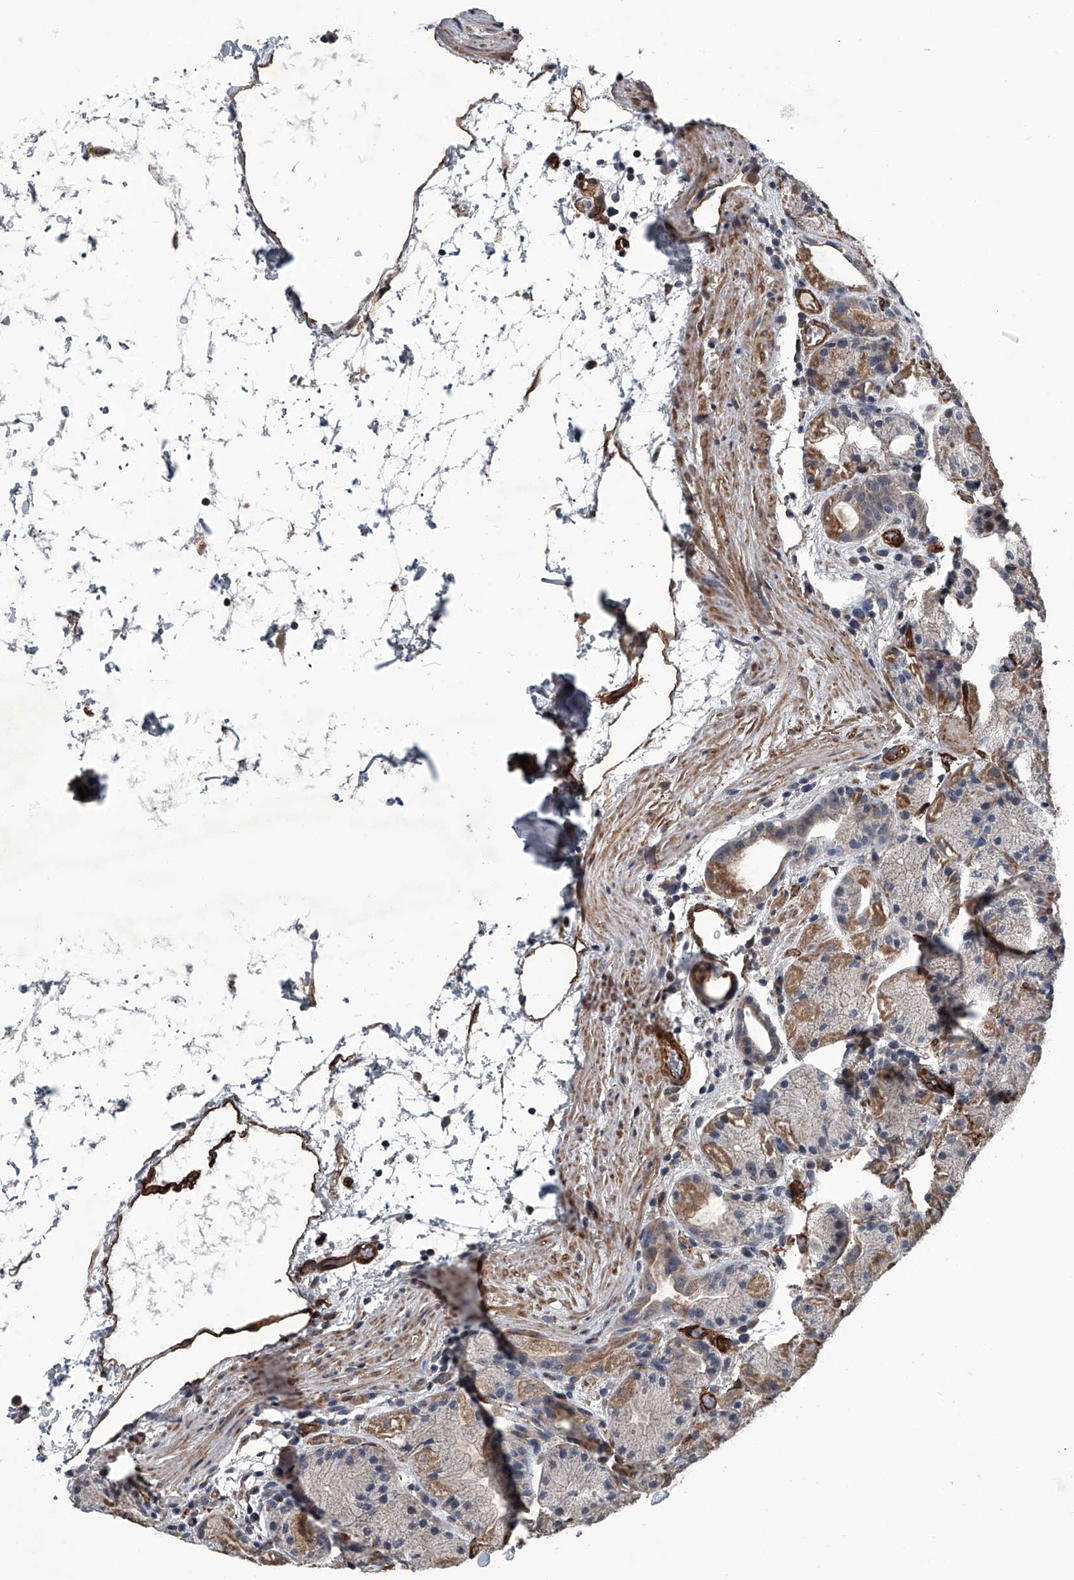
{"staining": {"intensity": "moderate", "quantity": "<25%", "location": "cytoplasmic/membranous"}, "tissue": "stomach", "cell_type": "Glandular cells", "image_type": "normal", "snomed": [{"axis": "morphology", "description": "Normal tissue, NOS"}, {"axis": "topography", "description": "Stomach, upper"}], "caption": "Stomach stained with DAB (3,3'-diaminobenzidine) IHC demonstrates low levels of moderate cytoplasmic/membranous expression in about <25% of glandular cells.", "gene": "LDLRAD2", "patient": {"sex": "male", "age": 48}}